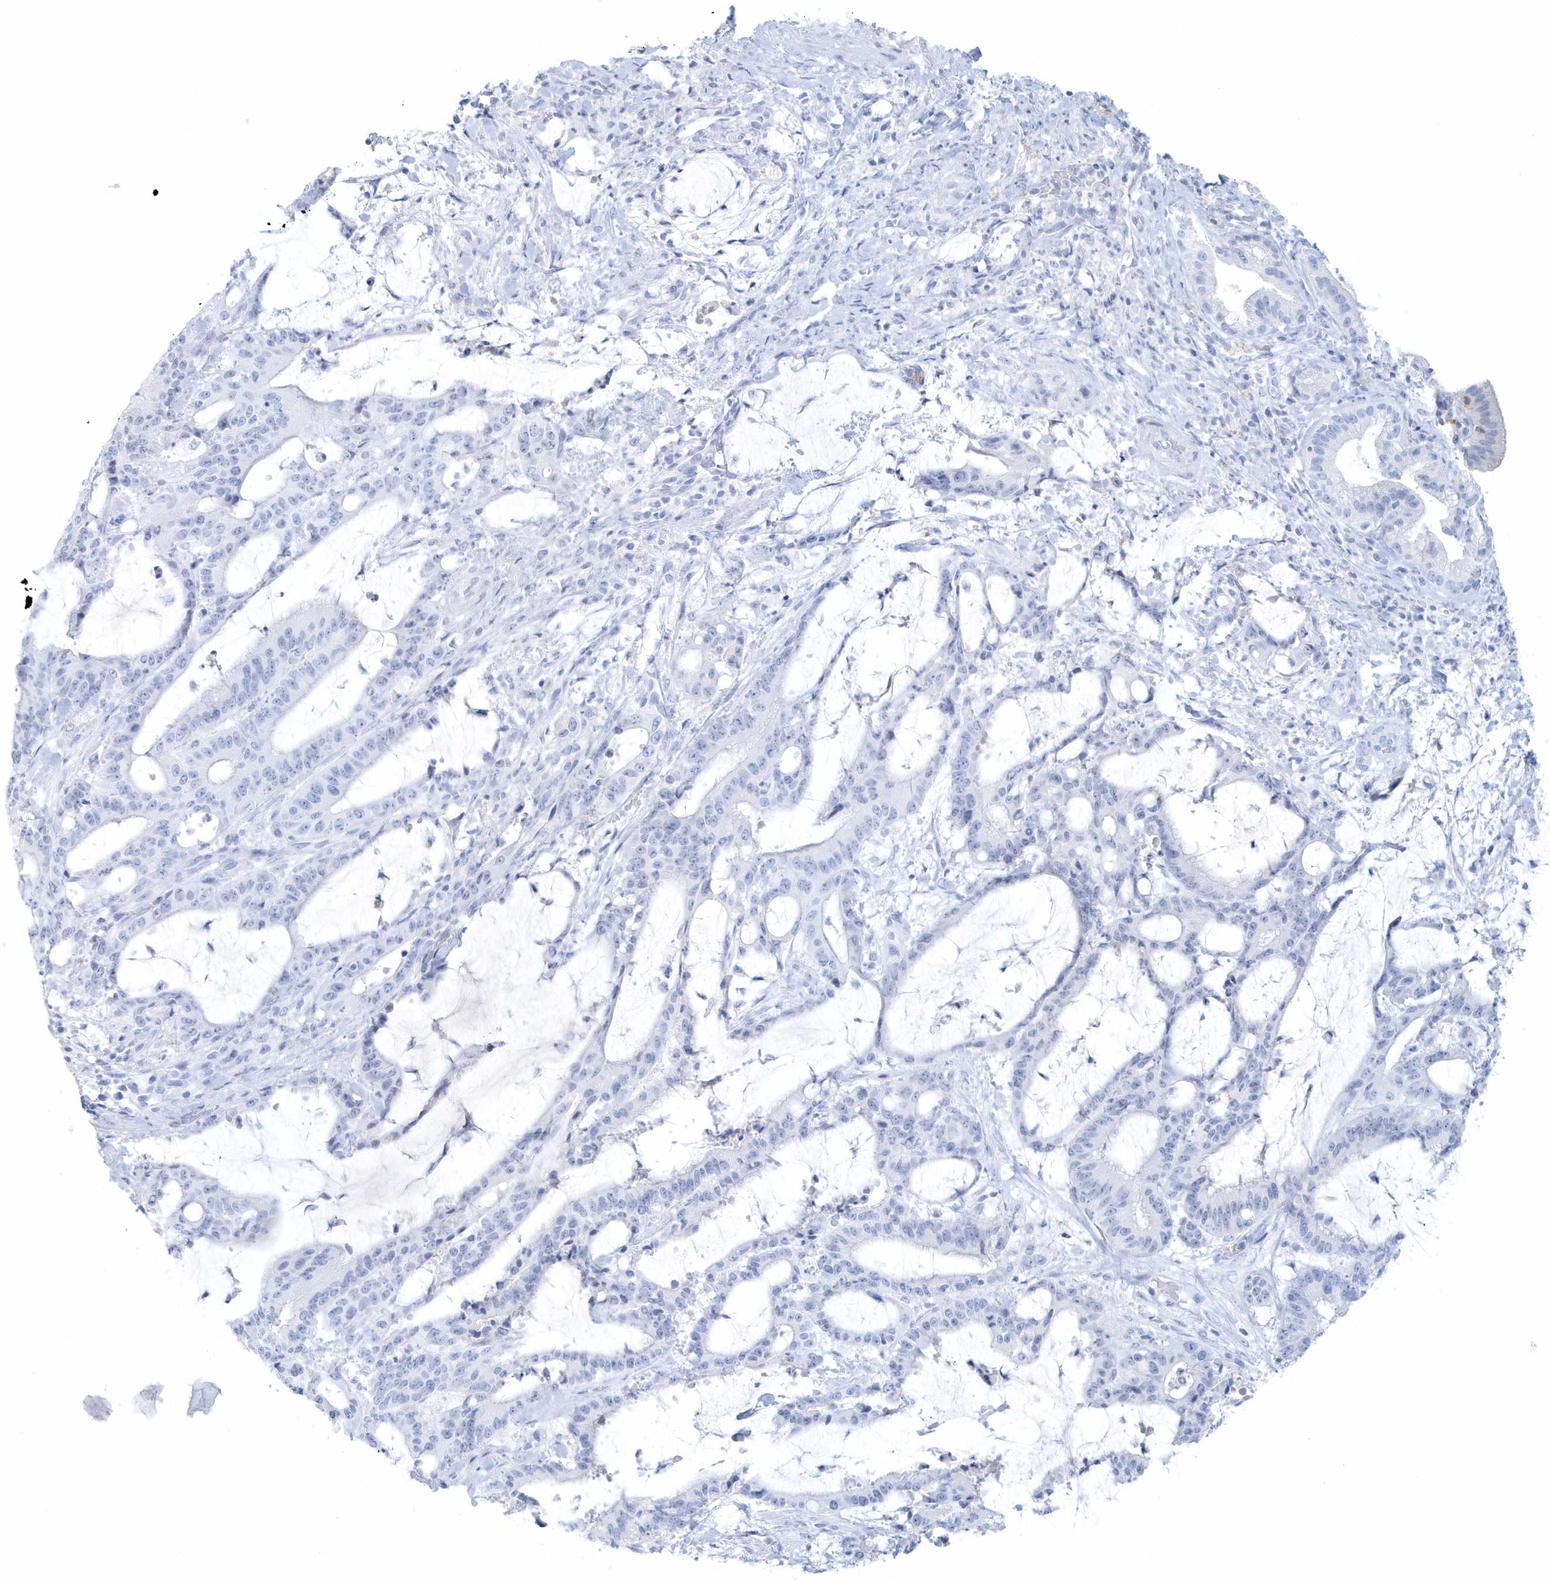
{"staining": {"intensity": "negative", "quantity": "none", "location": "none"}, "tissue": "liver cancer", "cell_type": "Tumor cells", "image_type": "cancer", "snomed": [{"axis": "morphology", "description": "Normal tissue, NOS"}, {"axis": "morphology", "description": "Cholangiocarcinoma"}, {"axis": "topography", "description": "Liver"}, {"axis": "topography", "description": "Peripheral nerve tissue"}], "caption": "This is a photomicrograph of IHC staining of liver cancer, which shows no expression in tumor cells. Brightfield microscopy of immunohistochemistry (IHC) stained with DAB (brown) and hematoxylin (blue), captured at high magnification.", "gene": "FAM98A", "patient": {"sex": "female", "age": 73}}